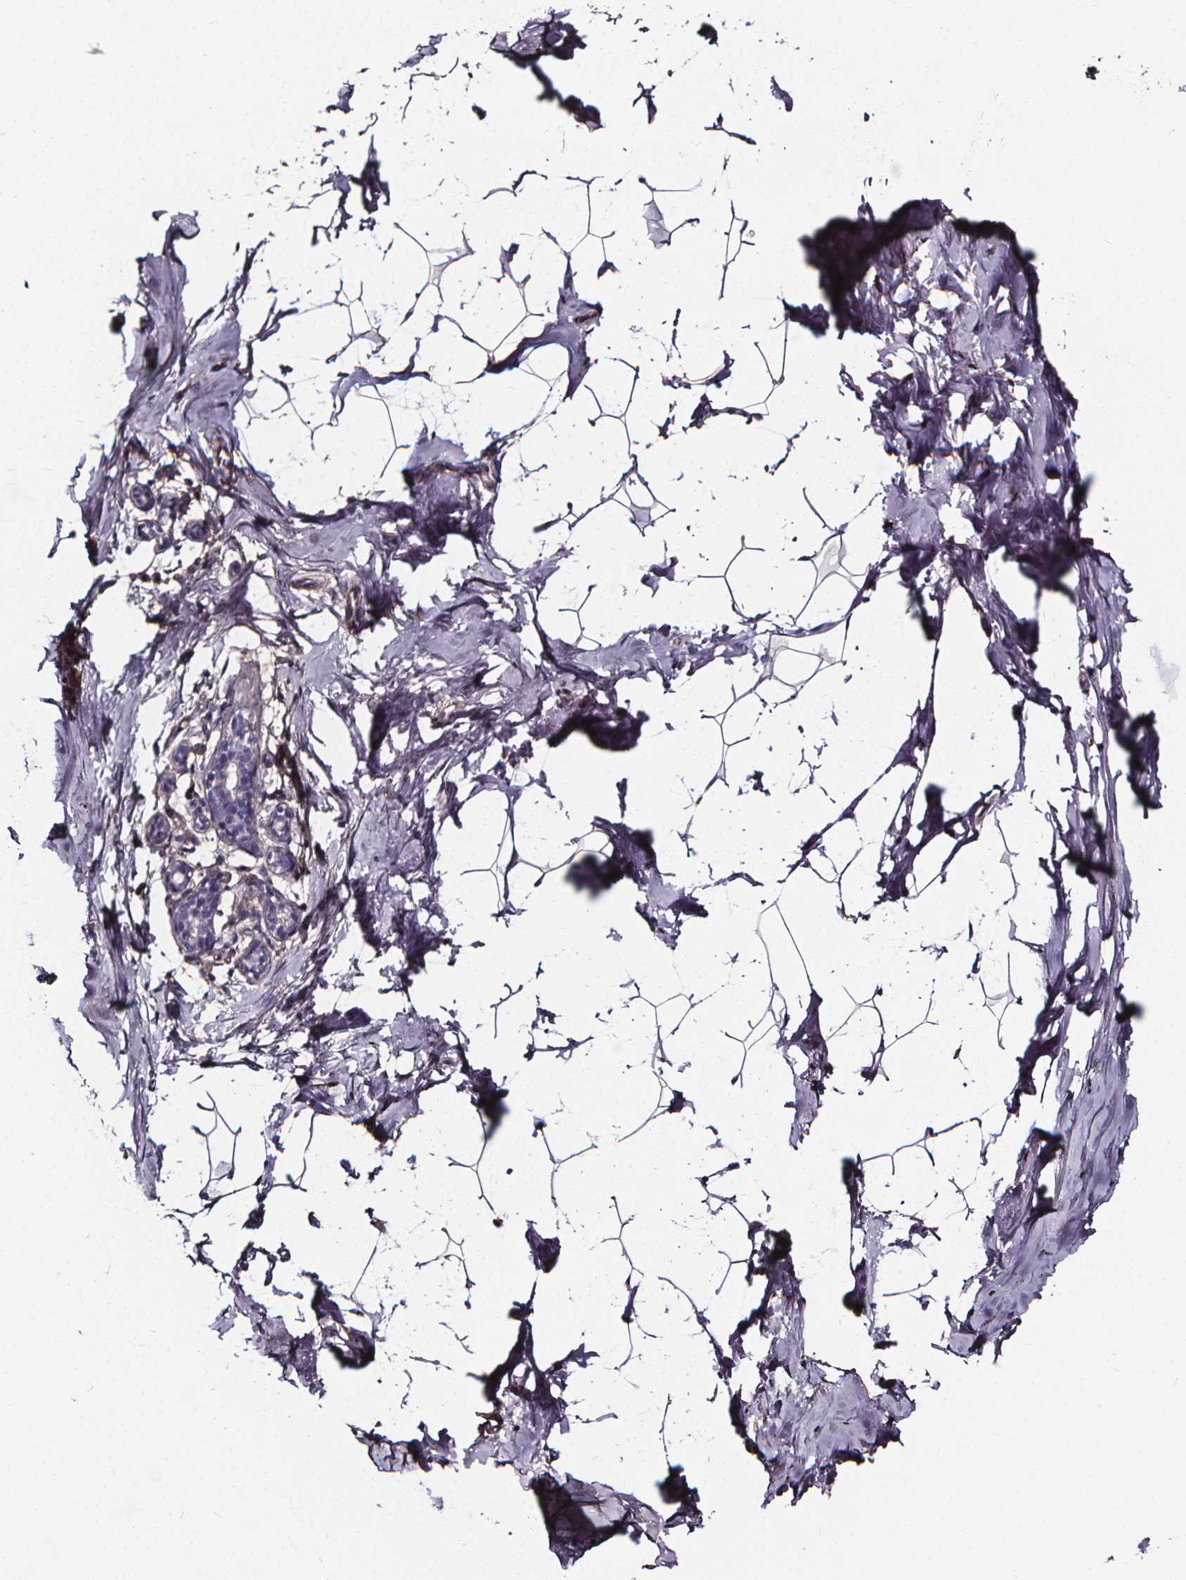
{"staining": {"intensity": "negative", "quantity": "none", "location": "none"}, "tissue": "breast", "cell_type": "Adipocytes", "image_type": "normal", "snomed": [{"axis": "morphology", "description": "Normal tissue, NOS"}, {"axis": "topography", "description": "Breast"}], "caption": "Adipocytes are negative for protein expression in benign human breast. Brightfield microscopy of IHC stained with DAB (3,3'-diaminobenzidine) (brown) and hematoxylin (blue), captured at high magnification.", "gene": "AEBP1", "patient": {"sex": "female", "age": 32}}